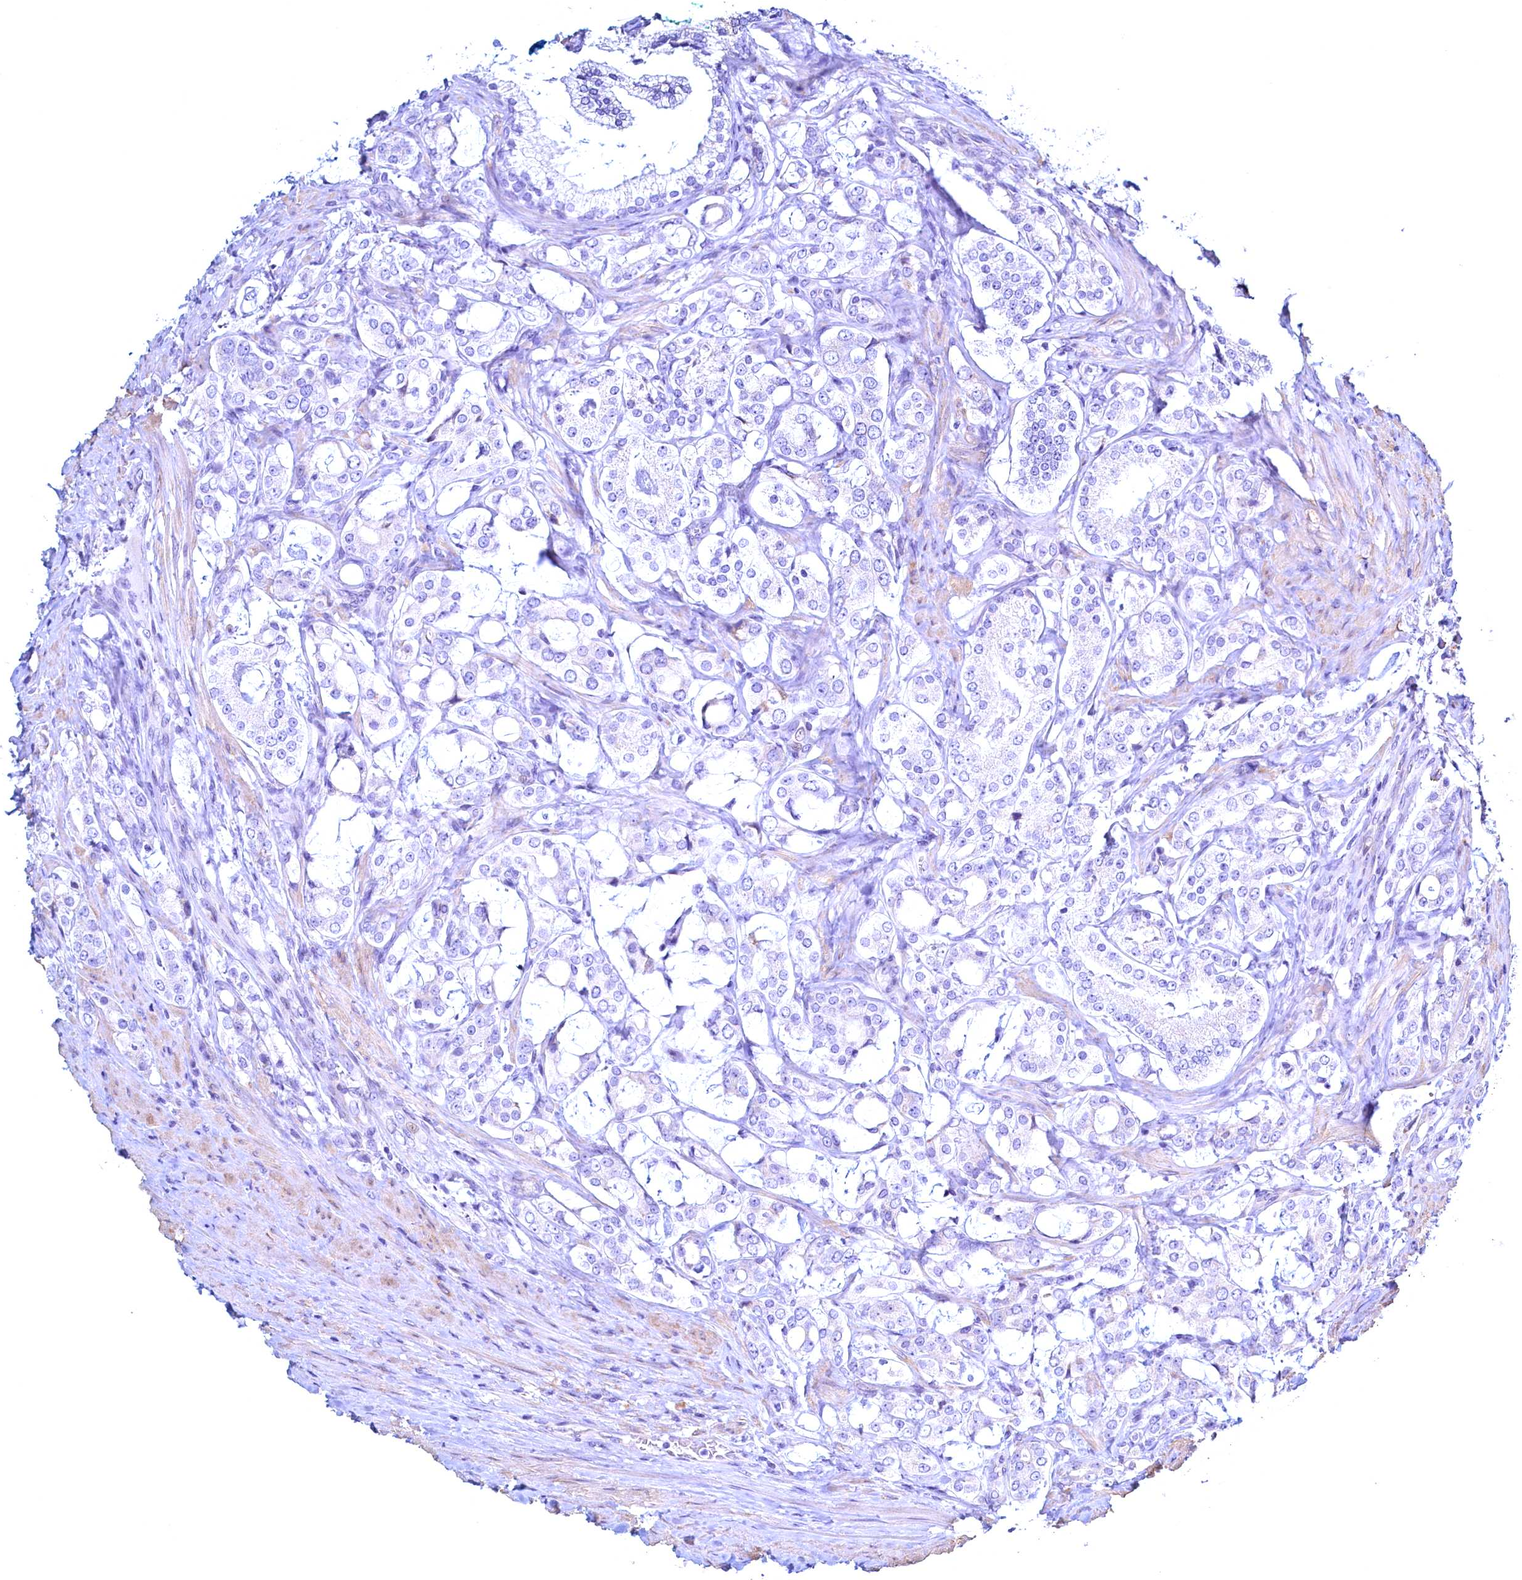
{"staining": {"intensity": "negative", "quantity": "none", "location": "none"}, "tissue": "prostate cancer", "cell_type": "Tumor cells", "image_type": "cancer", "snomed": [{"axis": "morphology", "description": "Adenocarcinoma, High grade"}, {"axis": "topography", "description": "Prostate"}], "caption": "Tumor cells are negative for protein expression in human prostate cancer.", "gene": "MAP1LC3A", "patient": {"sex": "male", "age": 63}}